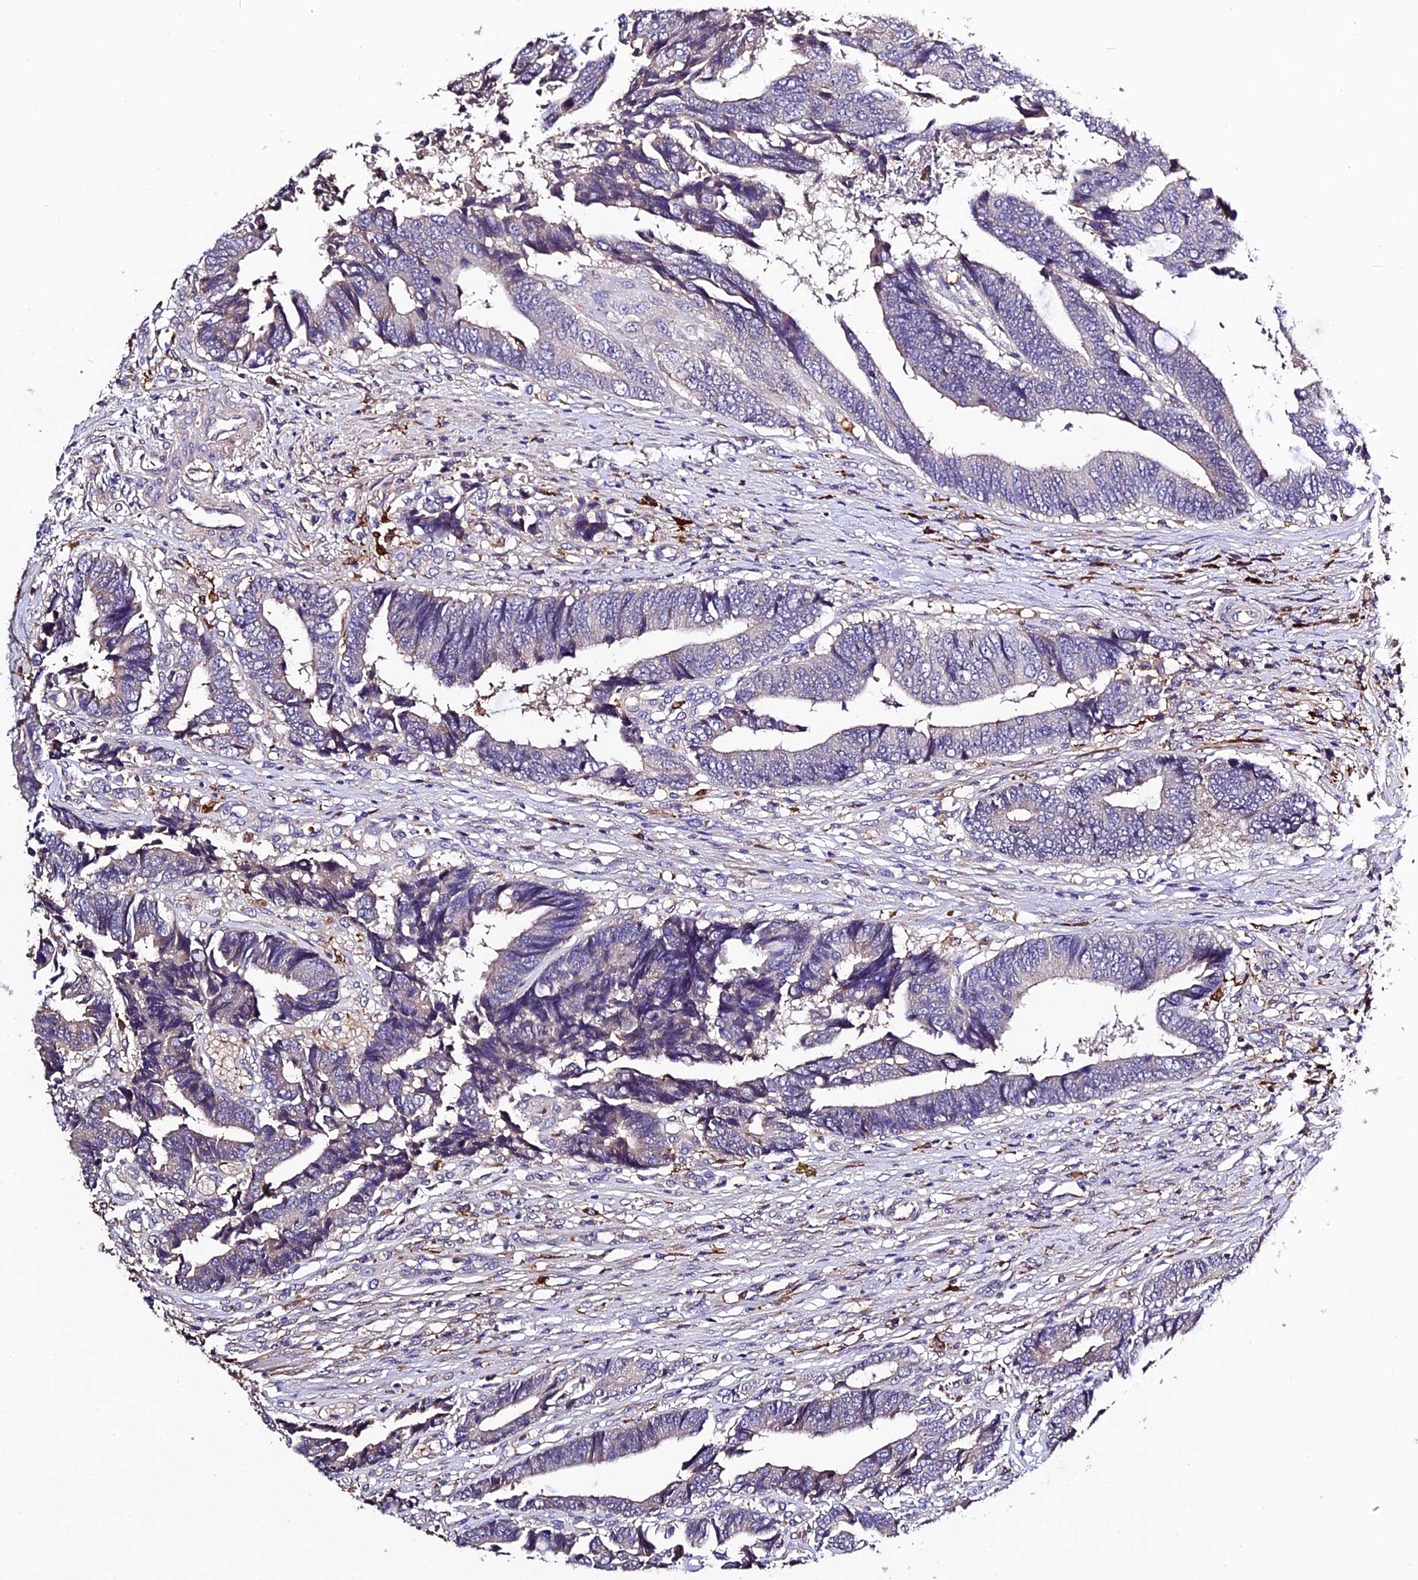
{"staining": {"intensity": "weak", "quantity": "<25%", "location": "cytoplasmic/membranous"}, "tissue": "colorectal cancer", "cell_type": "Tumor cells", "image_type": "cancer", "snomed": [{"axis": "morphology", "description": "Adenocarcinoma, NOS"}, {"axis": "topography", "description": "Rectum"}], "caption": "Photomicrograph shows no protein positivity in tumor cells of colorectal cancer (adenocarcinoma) tissue. Brightfield microscopy of immunohistochemistry (IHC) stained with DAB (3,3'-diaminobenzidine) (brown) and hematoxylin (blue), captured at high magnification.", "gene": "CILP2", "patient": {"sex": "male", "age": 84}}